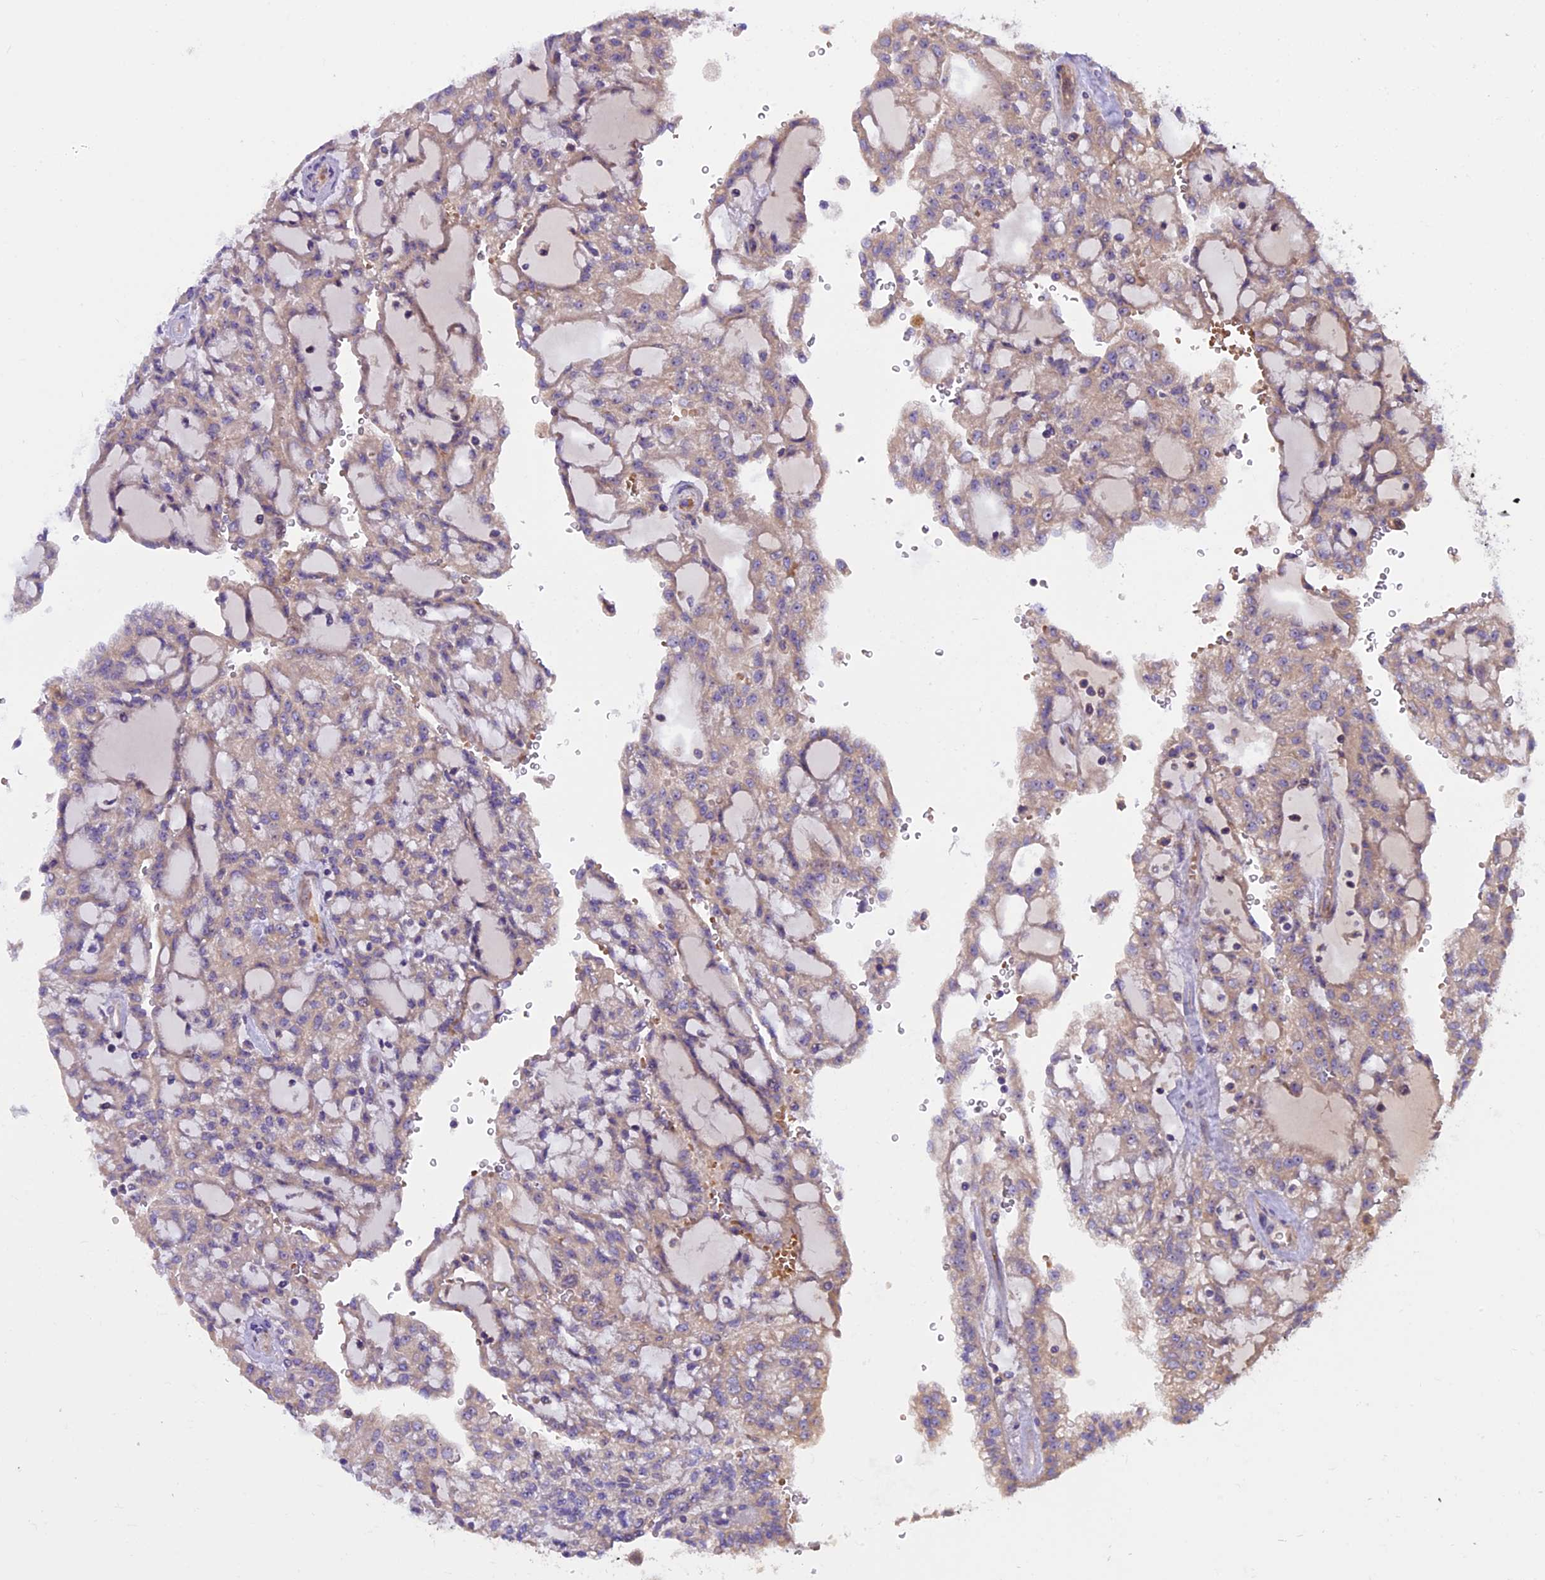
{"staining": {"intensity": "weak", "quantity": ">75%", "location": "cytoplasmic/membranous"}, "tissue": "renal cancer", "cell_type": "Tumor cells", "image_type": "cancer", "snomed": [{"axis": "morphology", "description": "Adenocarcinoma, NOS"}, {"axis": "topography", "description": "Kidney"}], "caption": "Renal cancer stained for a protein (brown) shows weak cytoplasmic/membranous positive staining in approximately >75% of tumor cells.", "gene": "FRY", "patient": {"sex": "male", "age": 63}}